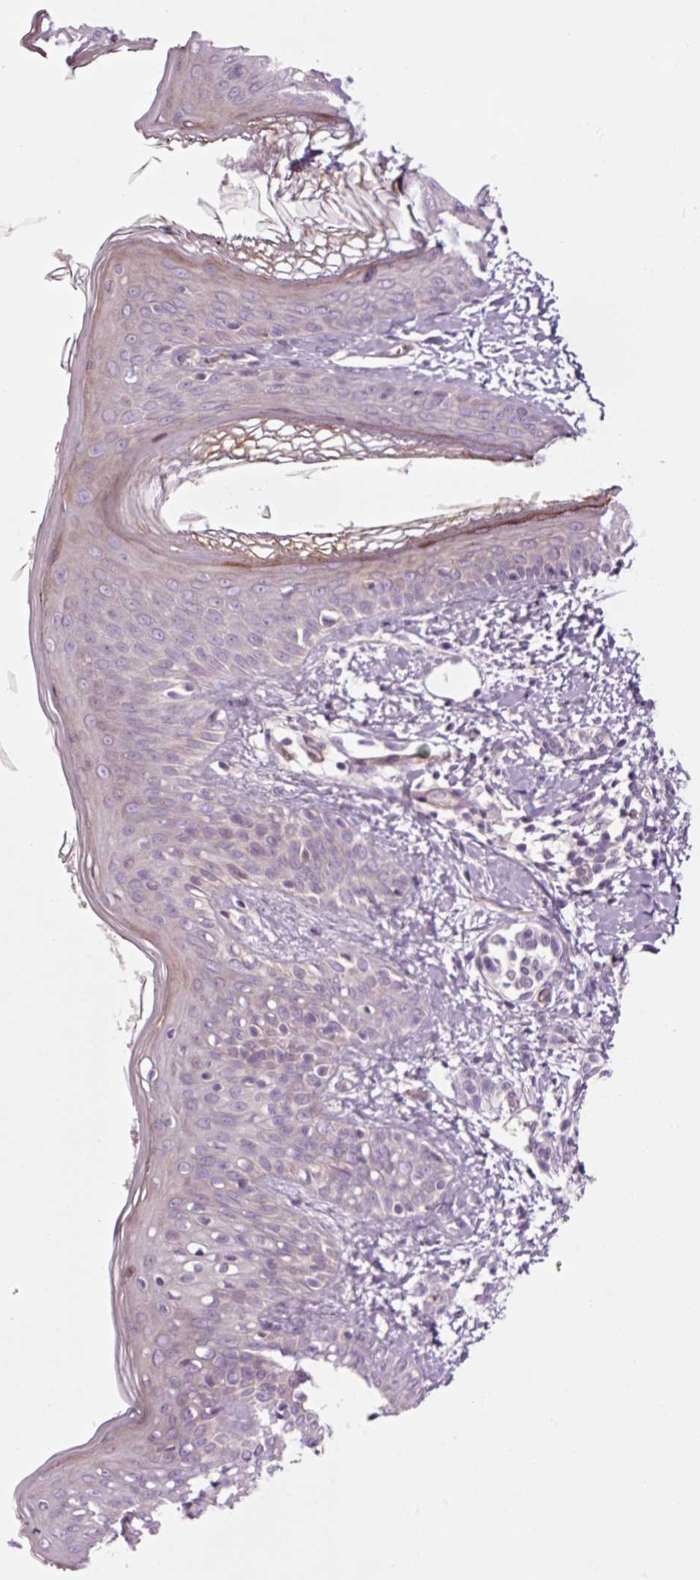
{"staining": {"intensity": "negative", "quantity": "none", "location": "none"}, "tissue": "skin", "cell_type": "Fibroblasts", "image_type": "normal", "snomed": [{"axis": "morphology", "description": "Normal tissue, NOS"}, {"axis": "topography", "description": "Skin"}], "caption": "Immunohistochemistry (IHC) of benign human skin shows no positivity in fibroblasts.", "gene": "ANKRD20A1", "patient": {"sex": "male", "age": 16}}